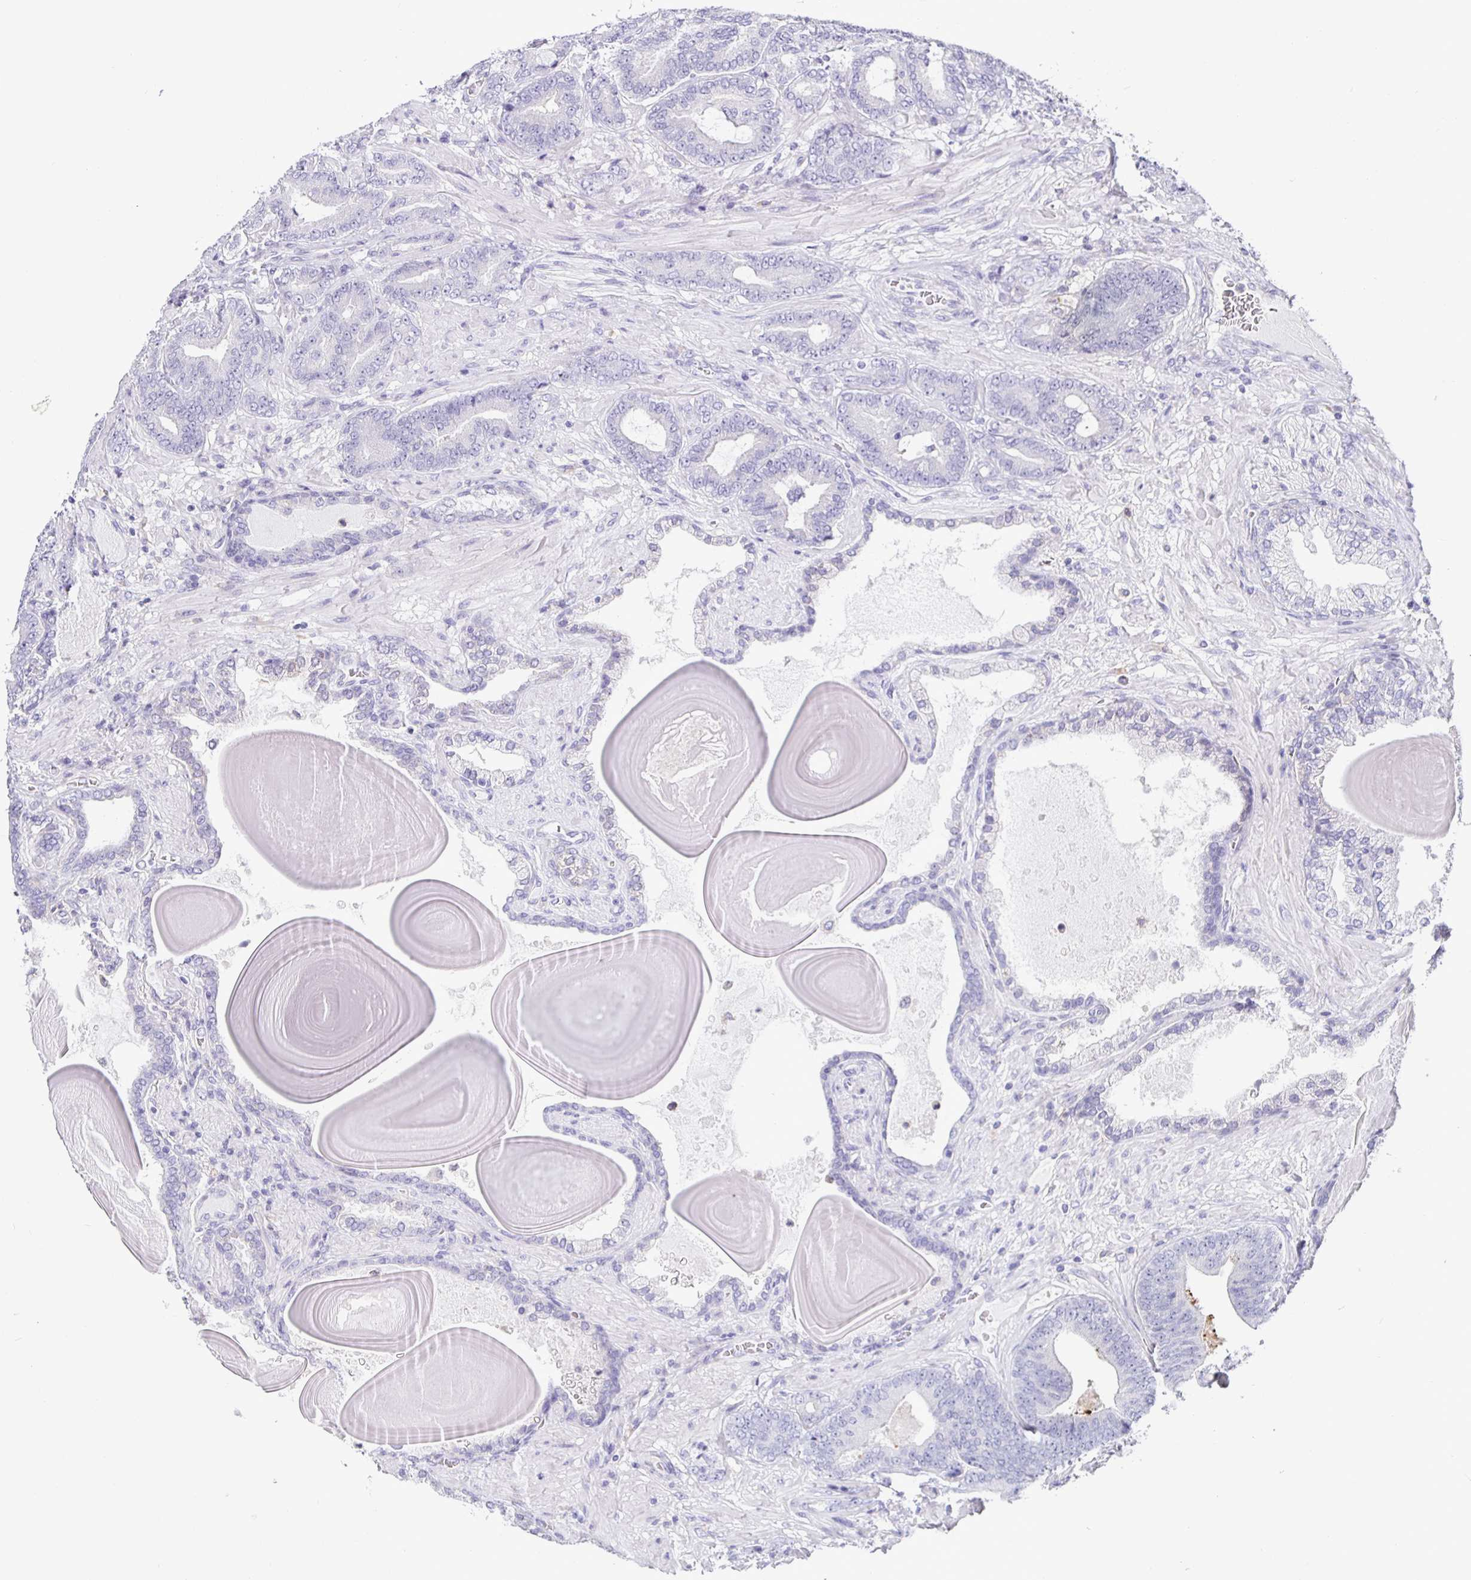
{"staining": {"intensity": "negative", "quantity": "none", "location": "none"}, "tissue": "prostate cancer", "cell_type": "Tumor cells", "image_type": "cancer", "snomed": [{"axis": "morphology", "description": "Adenocarcinoma, High grade"}, {"axis": "topography", "description": "Prostate"}], "caption": "Adenocarcinoma (high-grade) (prostate) was stained to show a protein in brown. There is no significant staining in tumor cells.", "gene": "SIRPA", "patient": {"sex": "male", "age": 62}}